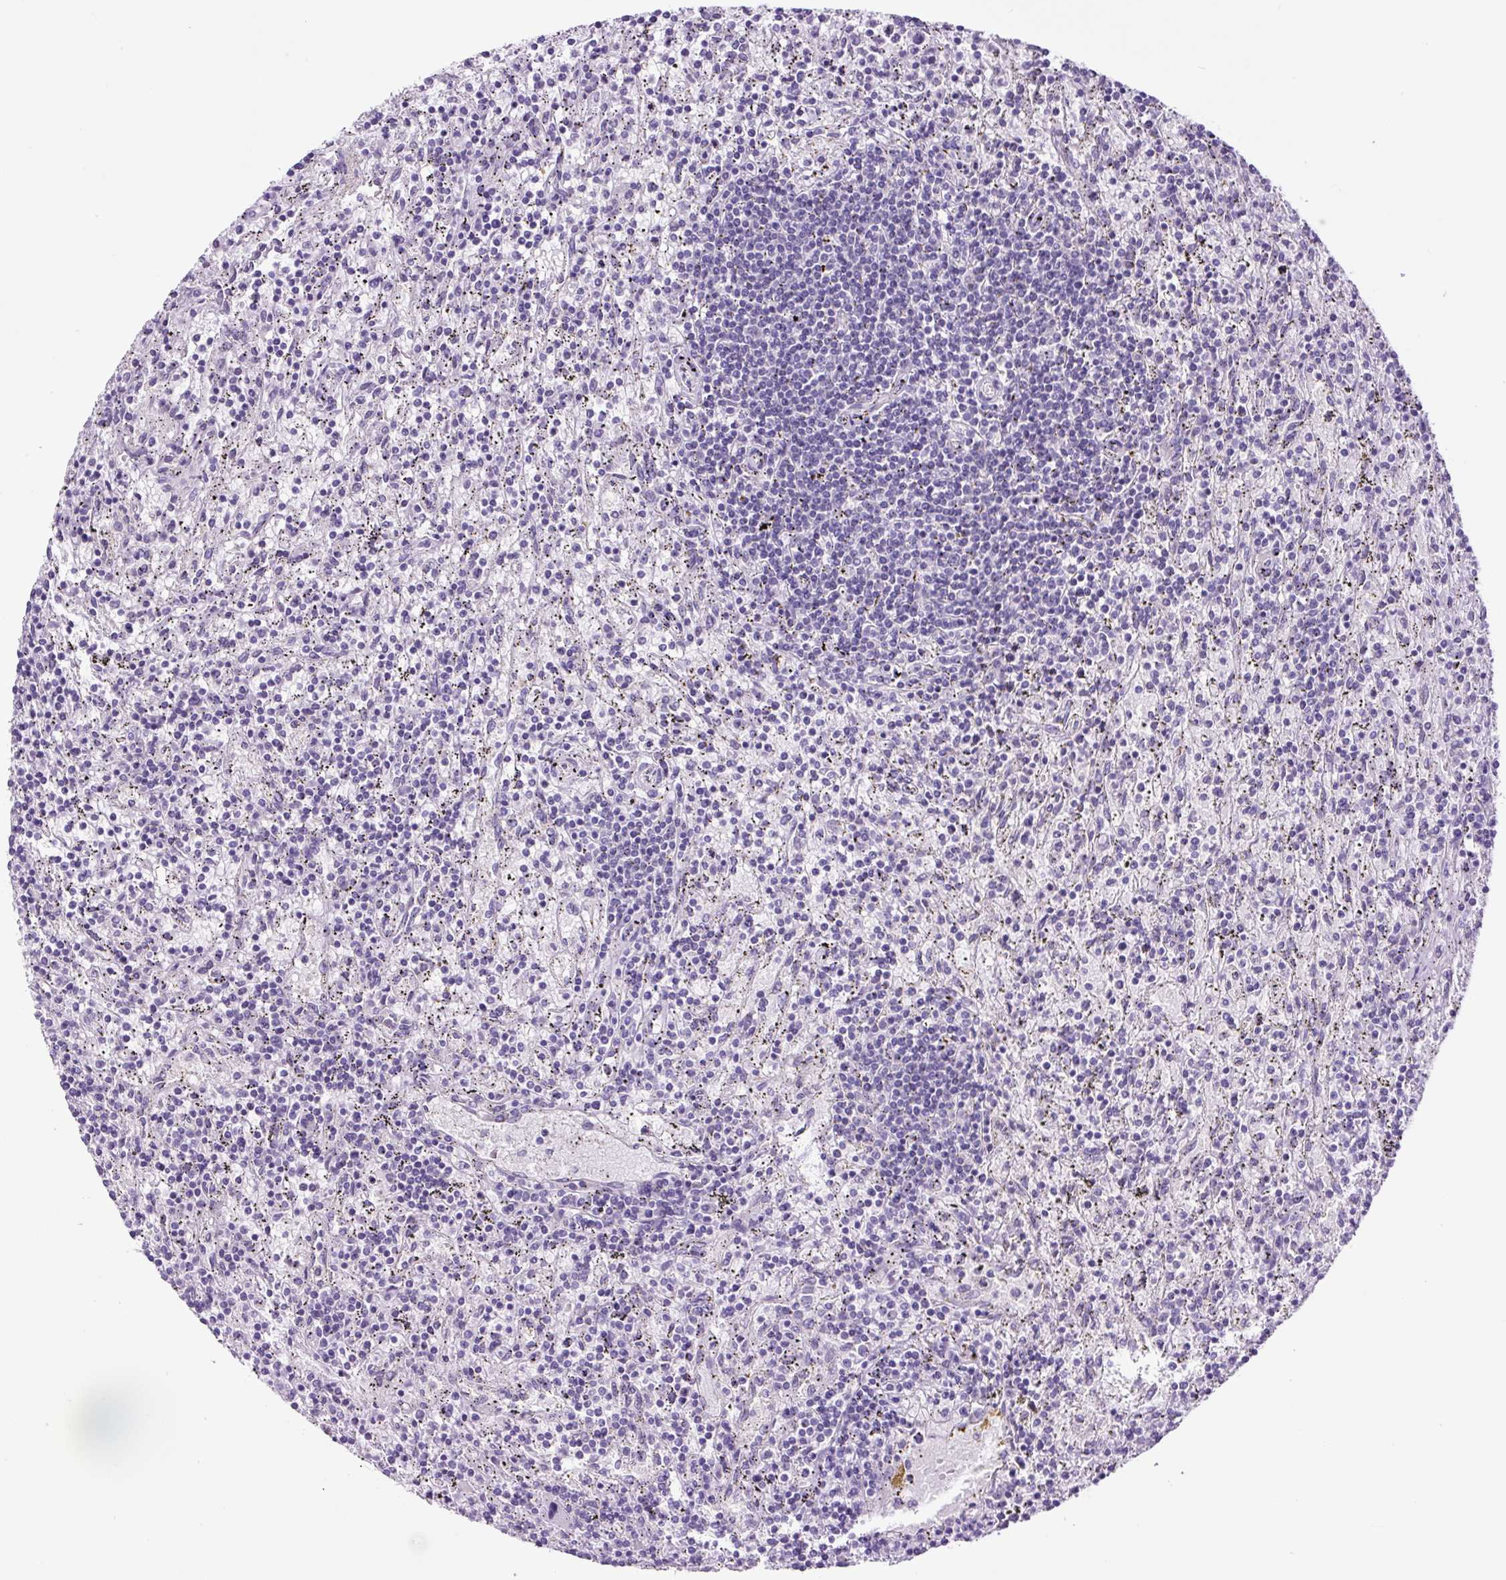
{"staining": {"intensity": "negative", "quantity": "none", "location": "none"}, "tissue": "lymphoma", "cell_type": "Tumor cells", "image_type": "cancer", "snomed": [{"axis": "morphology", "description": "Malignant lymphoma, non-Hodgkin's type, Low grade"}, {"axis": "topography", "description": "Spleen"}], "caption": "High power microscopy histopathology image of an immunohistochemistry micrograph of lymphoma, revealing no significant positivity in tumor cells. The staining is performed using DAB (3,3'-diaminobenzidine) brown chromogen with nuclei counter-stained in using hematoxylin.", "gene": "GORASP1", "patient": {"sex": "male", "age": 76}}